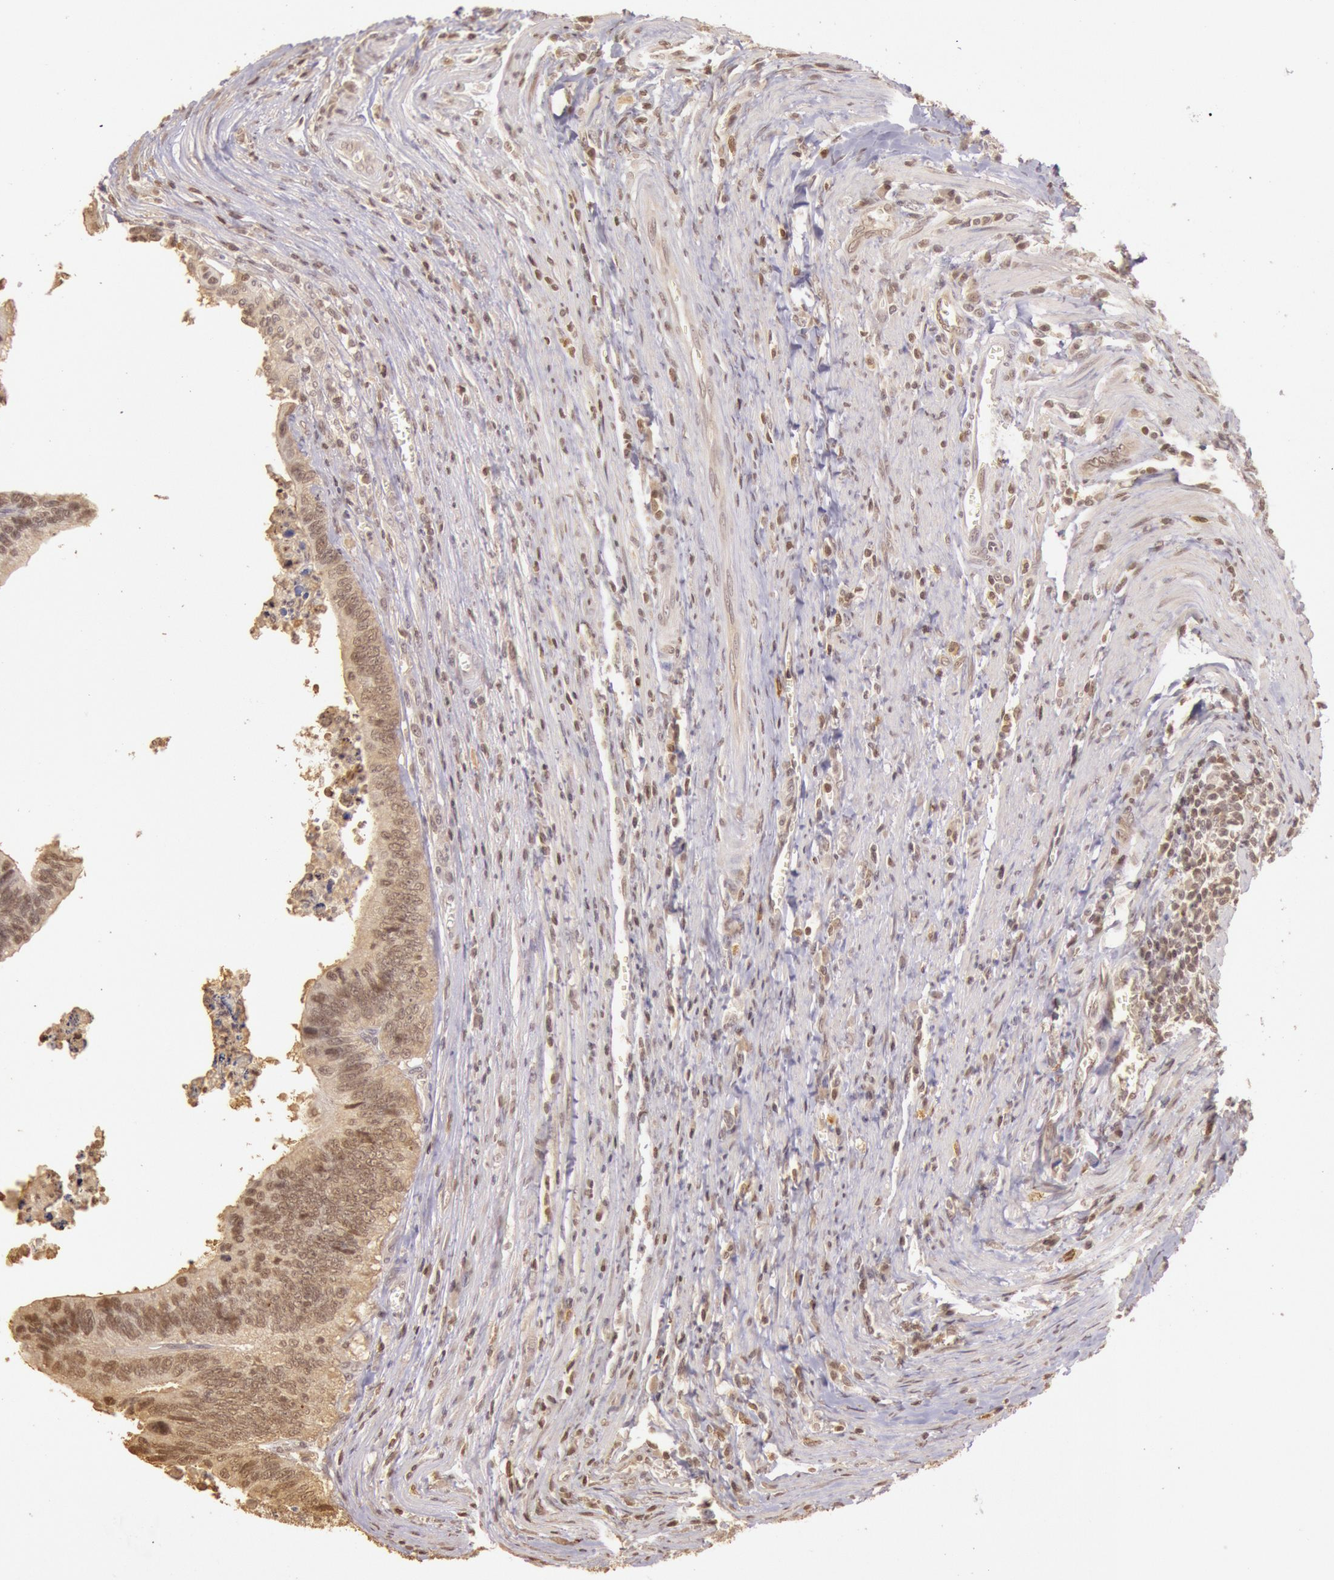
{"staining": {"intensity": "weak", "quantity": "25%-75%", "location": "cytoplasmic/membranous,nuclear"}, "tissue": "colorectal cancer", "cell_type": "Tumor cells", "image_type": "cancer", "snomed": [{"axis": "morphology", "description": "Adenocarcinoma, NOS"}, {"axis": "topography", "description": "Colon"}], "caption": "A high-resolution photomicrograph shows IHC staining of adenocarcinoma (colorectal), which demonstrates weak cytoplasmic/membranous and nuclear positivity in about 25%-75% of tumor cells.", "gene": "SOD1", "patient": {"sex": "male", "age": 72}}